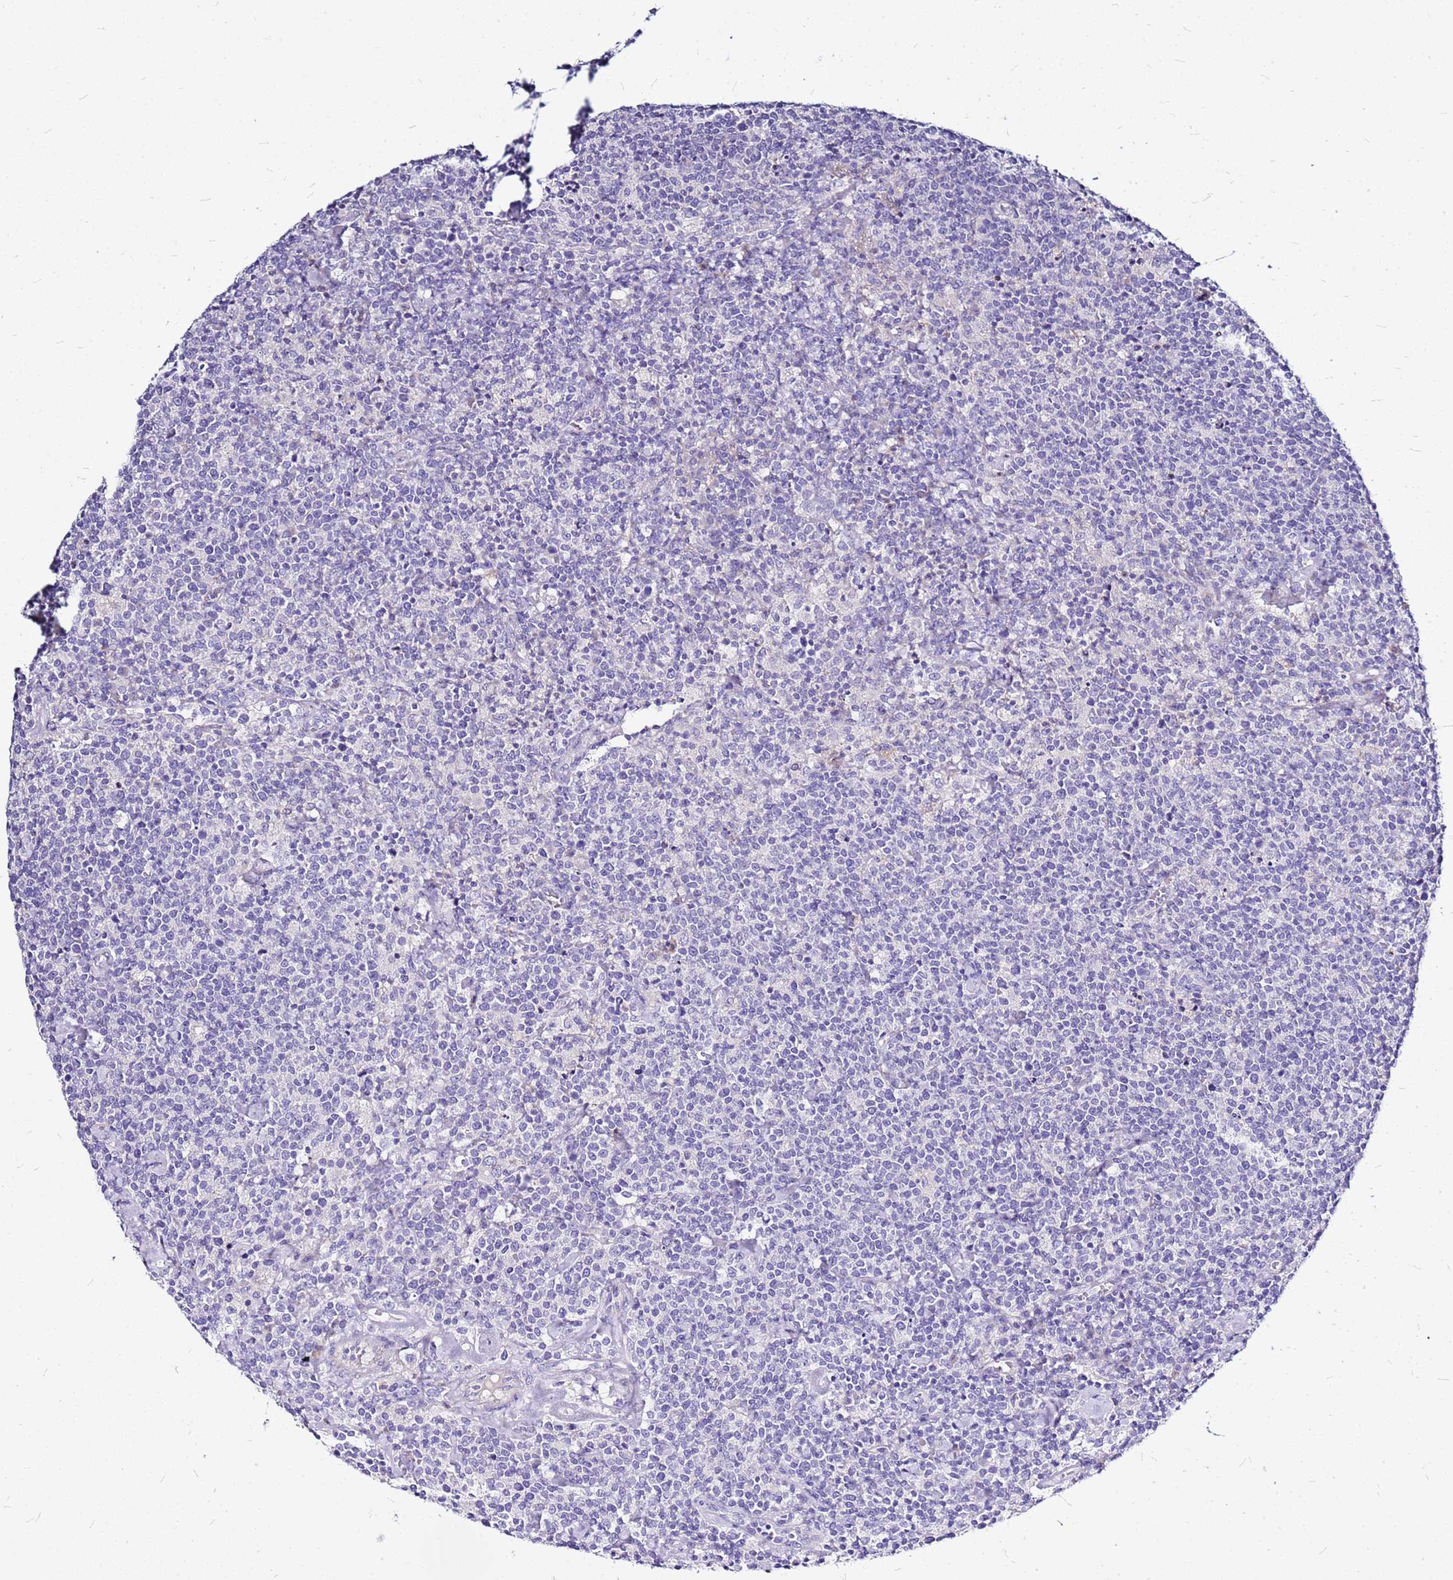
{"staining": {"intensity": "negative", "quantity": "none", "location": "none"}, "tissue": "lymphoma", "cell_type": "Tumor cells", "image_type": "cancer", "snomed": [{"axis": "morphology", "description": "Malignant lymphoma, non-Hodgkin's type, High grade"}, {"axis": "topography", "description": "Lymph node"}], "caption": "Immunohistochemistry of high-grade malignant lymphoma, non-Hodgkin's type displays no expression in tumor cells.", "gene": "CASD1", "patient": {"sex": "male", "age": 61}}